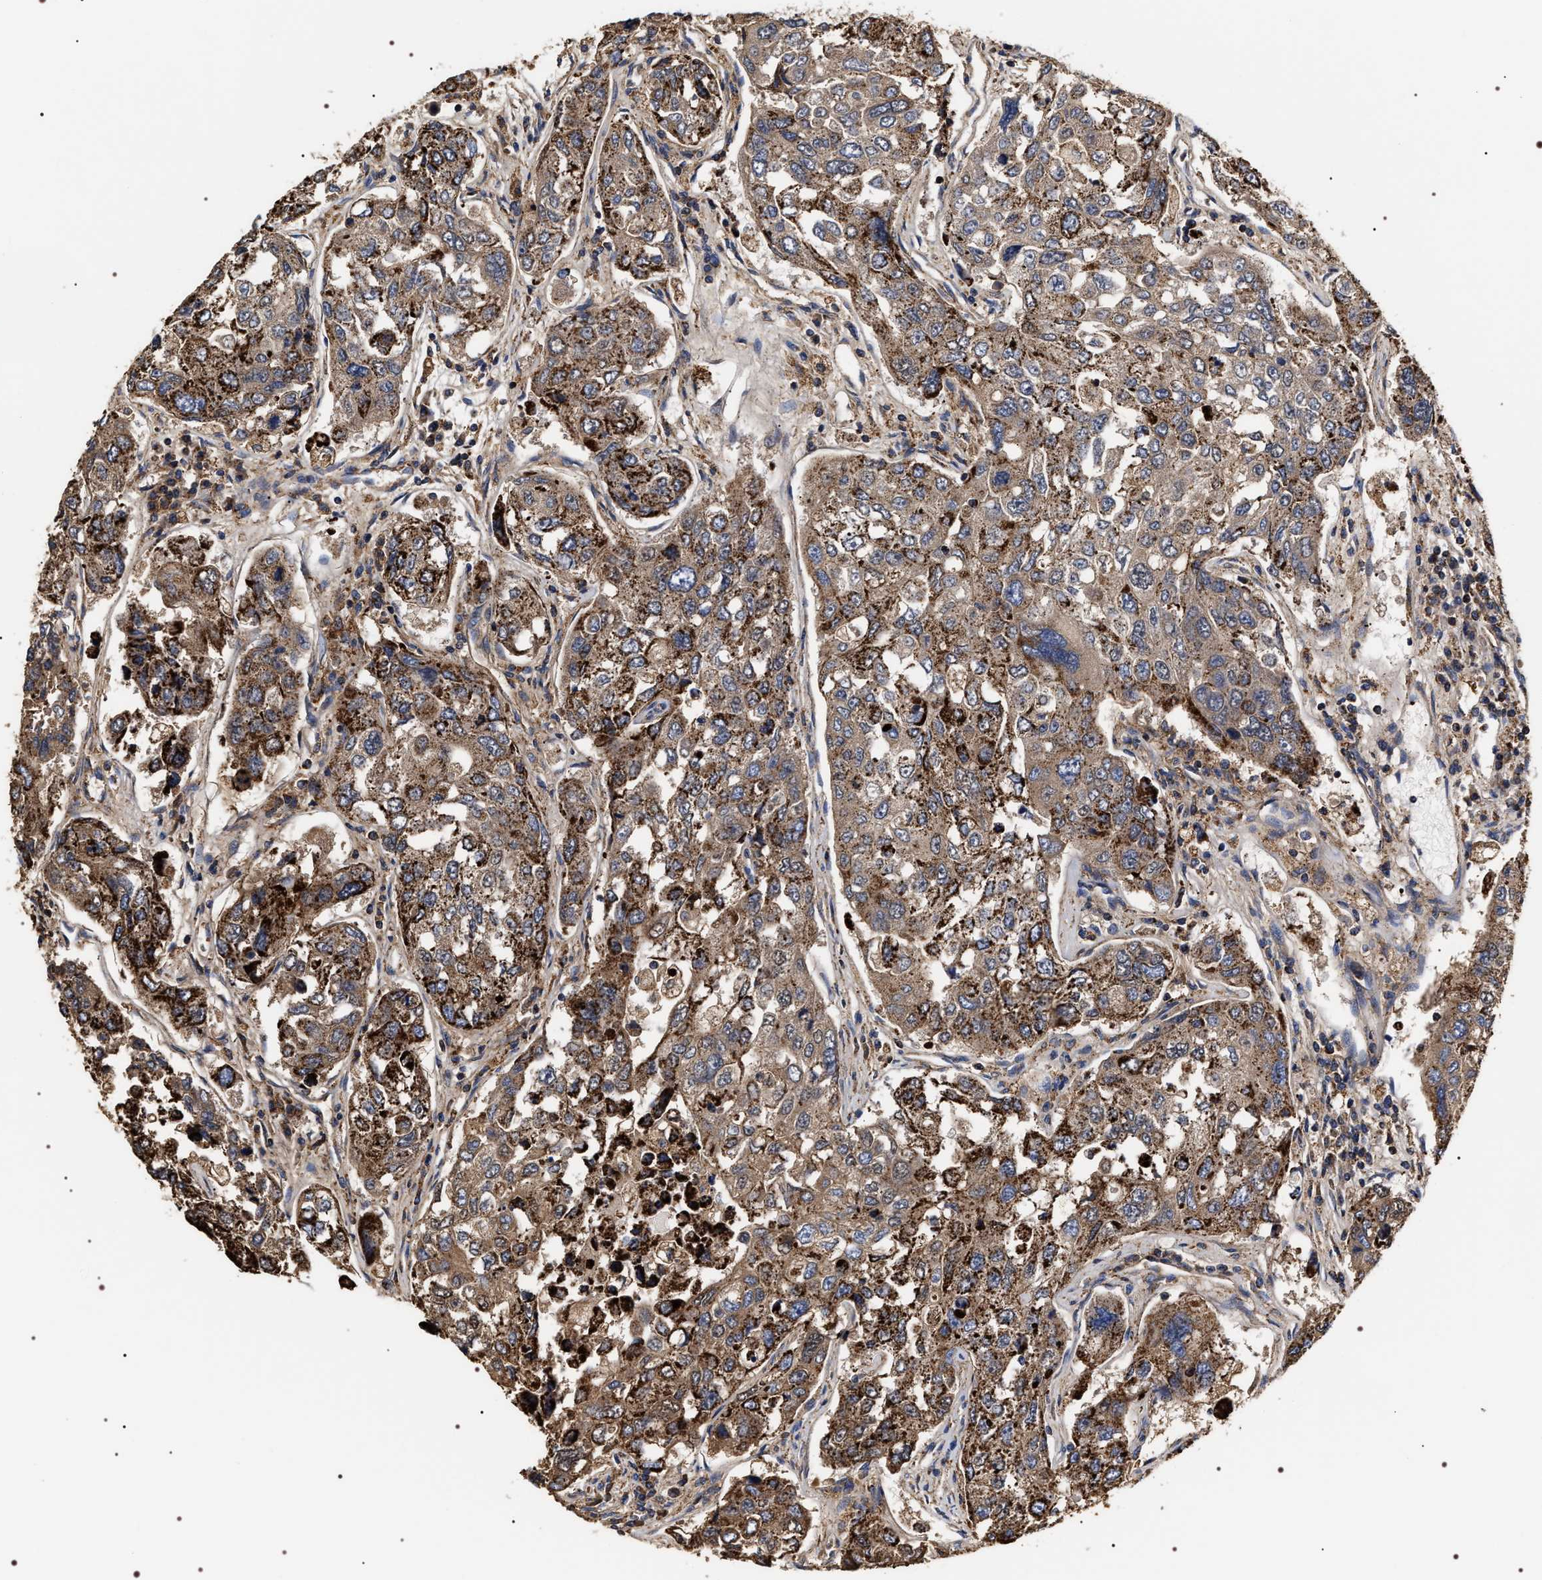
{"staining": {"intensity": "moderate", "quantity": ">75%", "location": "cytoplasmic/membranous"}, "tissue": "urothelial cancer", "cell_type": "Tumor cells", "image_type": "cancer", "snomed": [{"axis": "morphology", "description": "Urothelial carcinoma, High grade"}, {"axis": "topography", "description": "Lymph node"}, {"axis": "topography", "description": "Urinary bladder"}], "caption": "Human urothelial cancer stained with a brown dye exhibits moderate cytoplasmic/membranous positive positivity in approximately >75% of tumor cells.", "gene": "COG5", "patient": {"sex": "male", "age": 51}}